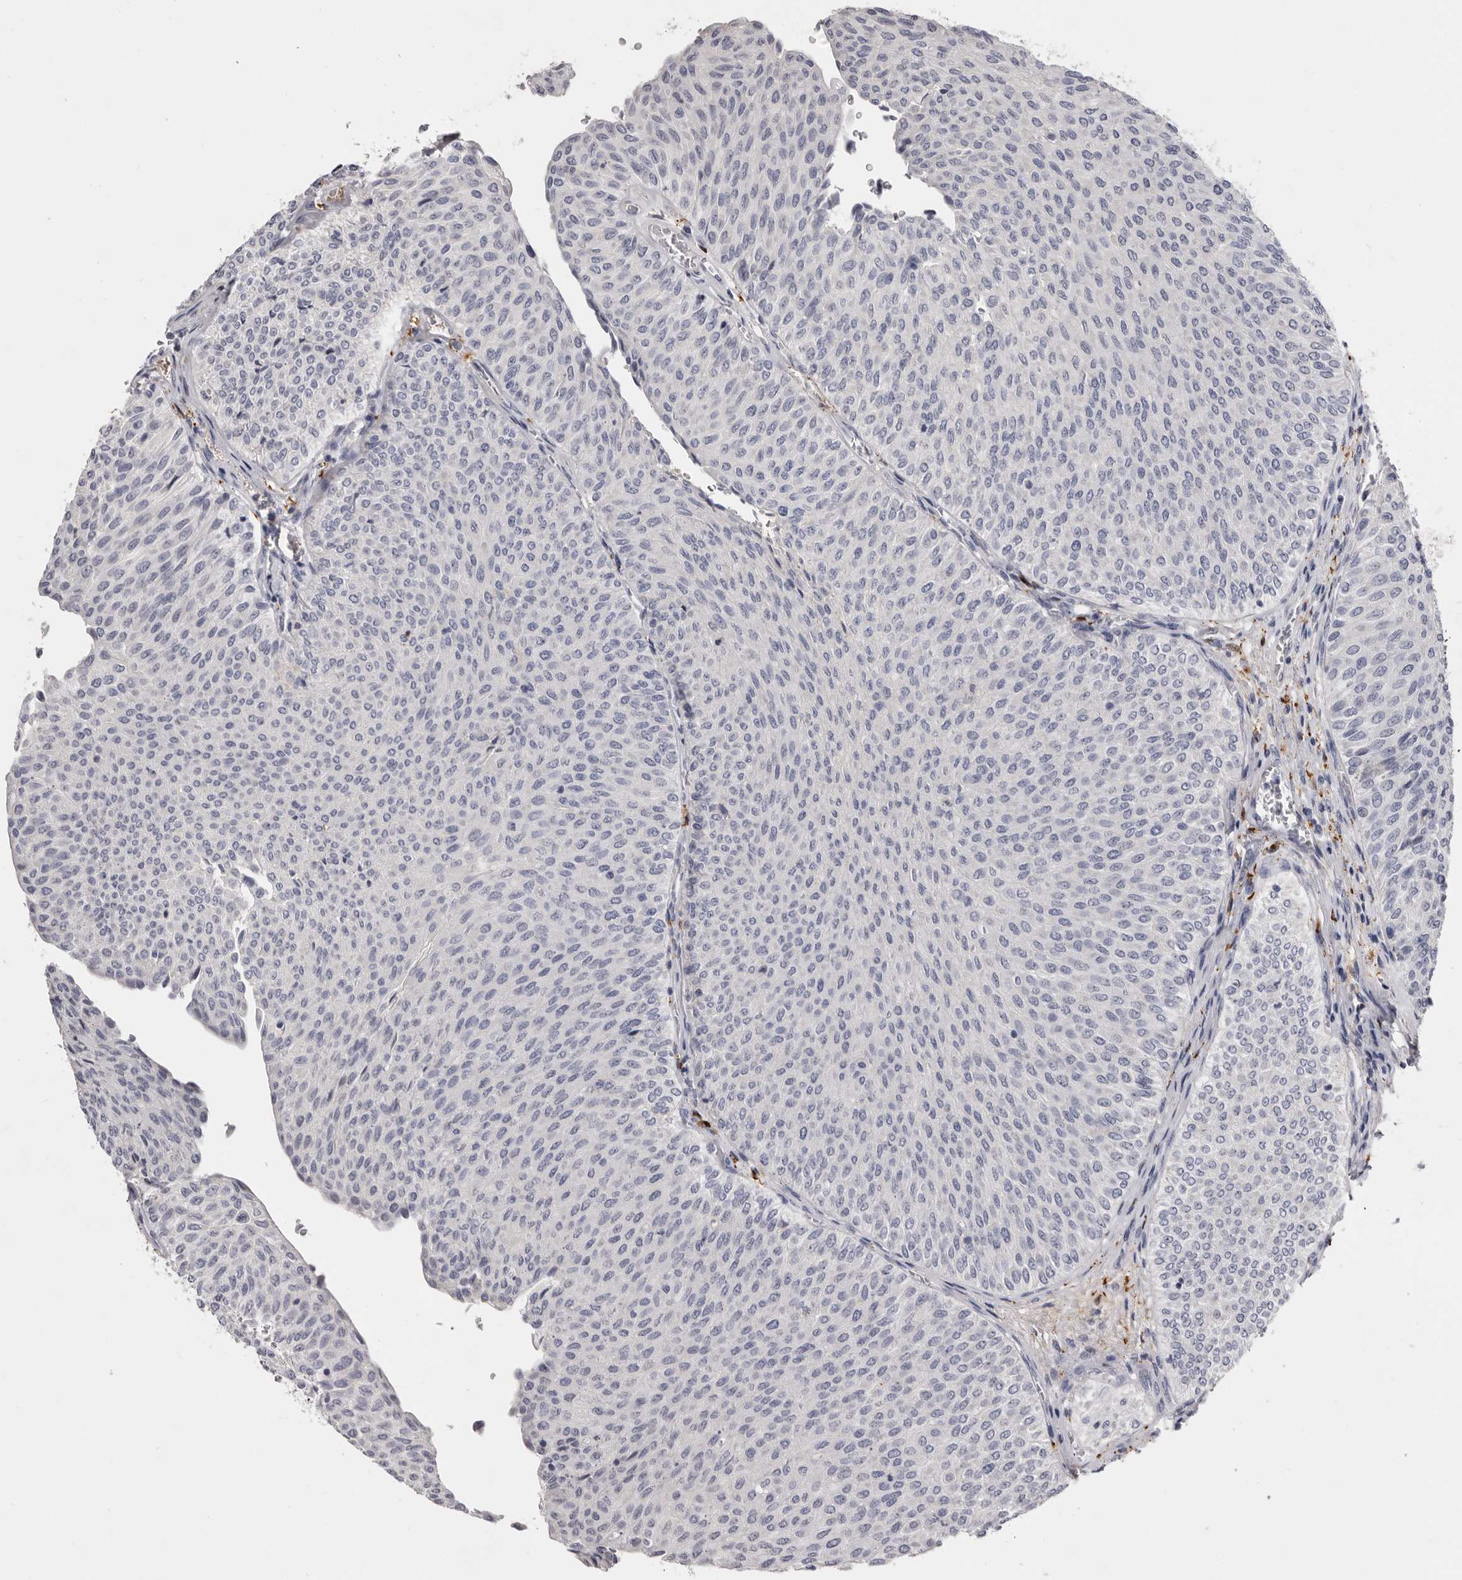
{"staining": {"intensity": "negative", "quantity": "none", "location": "none"}, "tissue": "urothelial cancer", "cell_type": "Tumor cells", "image_type": "cancer", "snomed": [{"axis": "morphology", "description": "Urothelial carcinoma, Low grade"}, {"axis": "topography", "description": "Urinary bladder"}], "caption": "The immunohistochemistry (IHC) histopathology image has no significant expression in tumor cells of urothelial cancer tissue. (Stains: DAB (3,3'-diaminobenzidine) immunohistochemistry (IHC) with hematoxylin counter stain, Microscopy: brightfield microscopy at high magnification).", "gene": "KLHL38", "patient": {"sex": "male", "age": 78}}